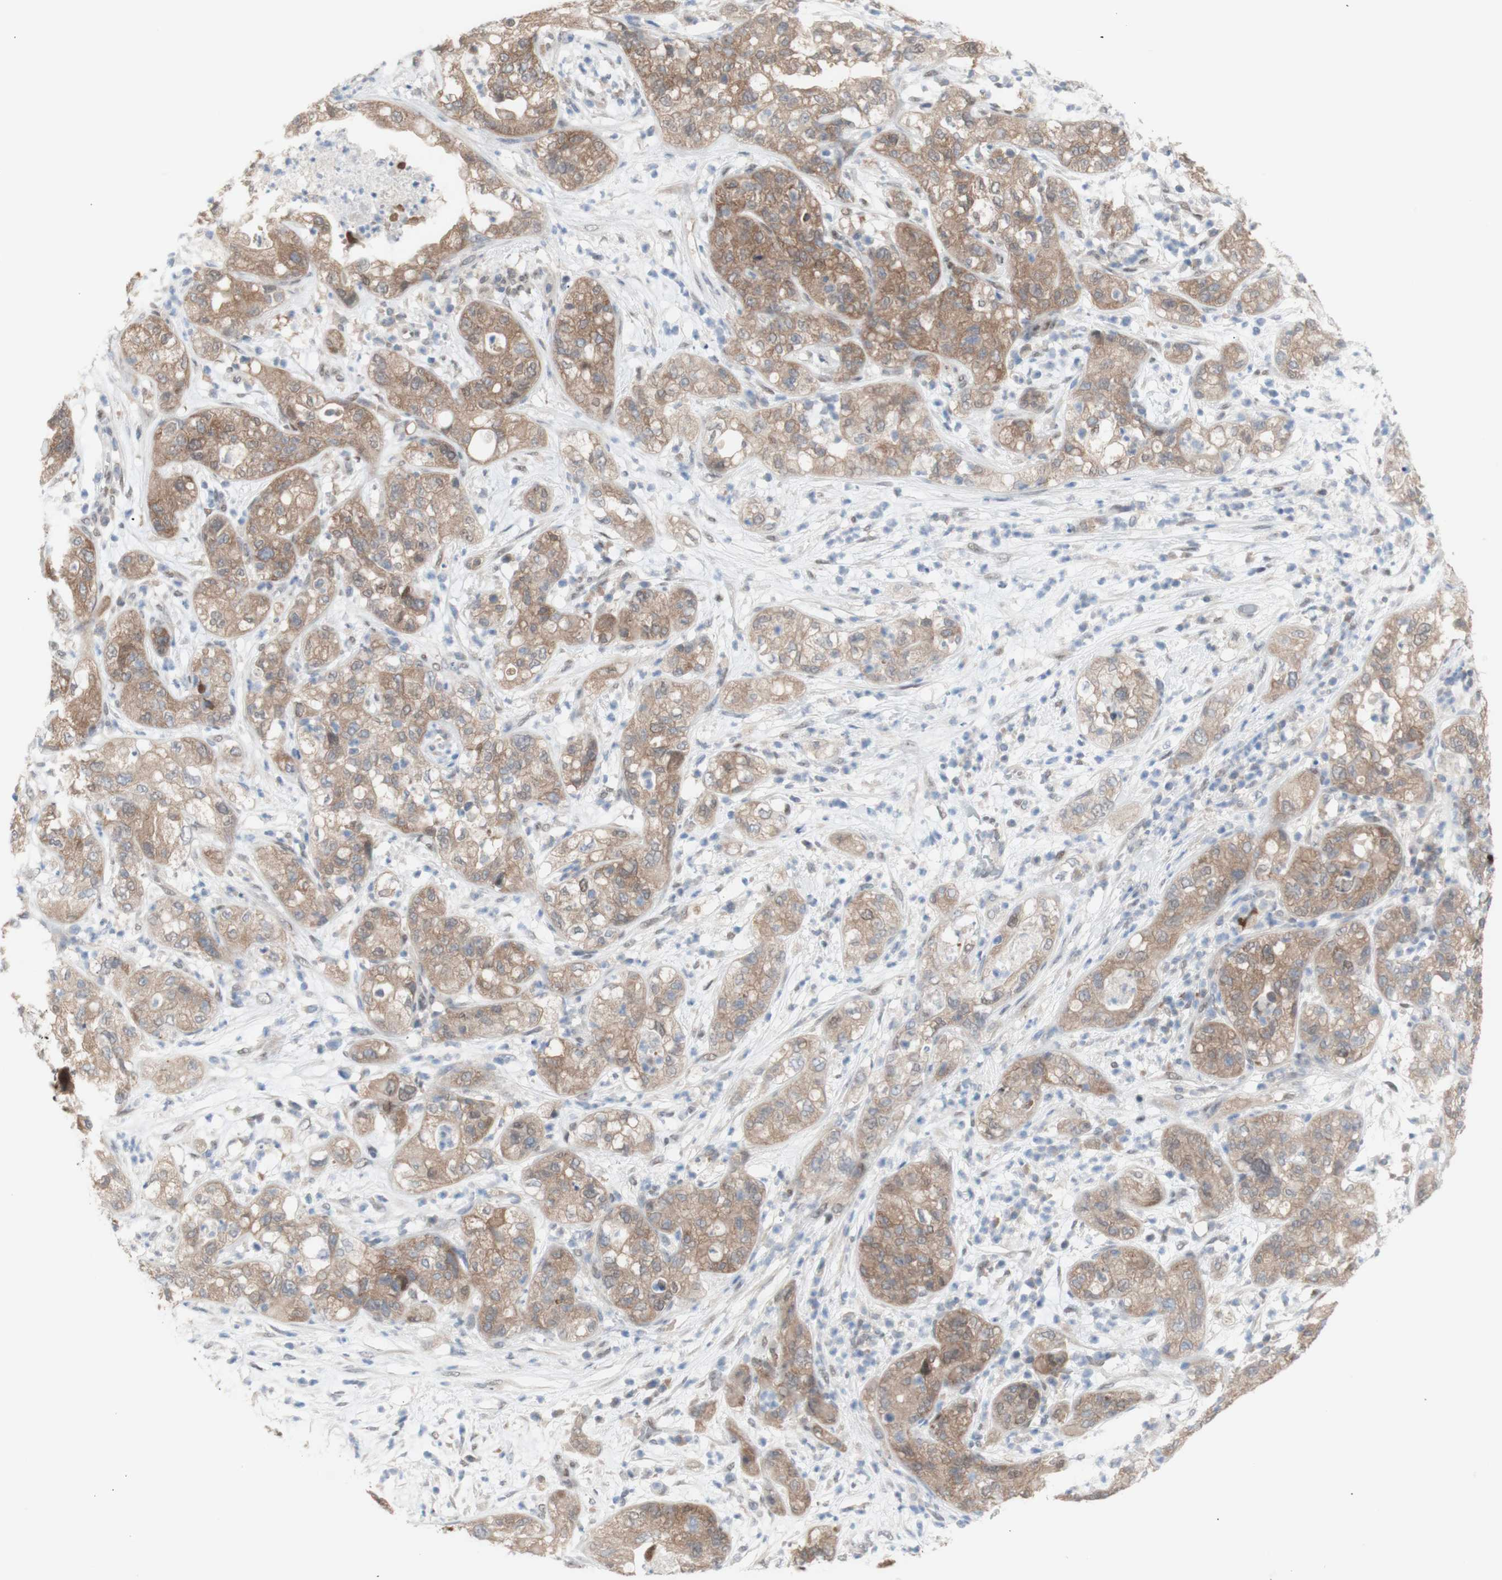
{"staining": {"intensity": "moderate", "quantity": ">75%", "location": "cytoplasmic/membranous"}, "tissue": "pancreatic cancer", "cell_type": "Tumor cells", "image_type": "cancer", "snomed": [{"axis": "morphology", "description": "Adenocarcinoma, NOS"}, {"axis": "topography", "description": "Pancreas"}], "caption": "This micrograph demonstrates IHC staining of adenocarcinoma (pancreatic), with medium moderate cytoplasmic/membranous positivity in approximately >75% of tumor cells.", "gene": "PRMT5", "patient": {"sex": "female", "age": 78}}